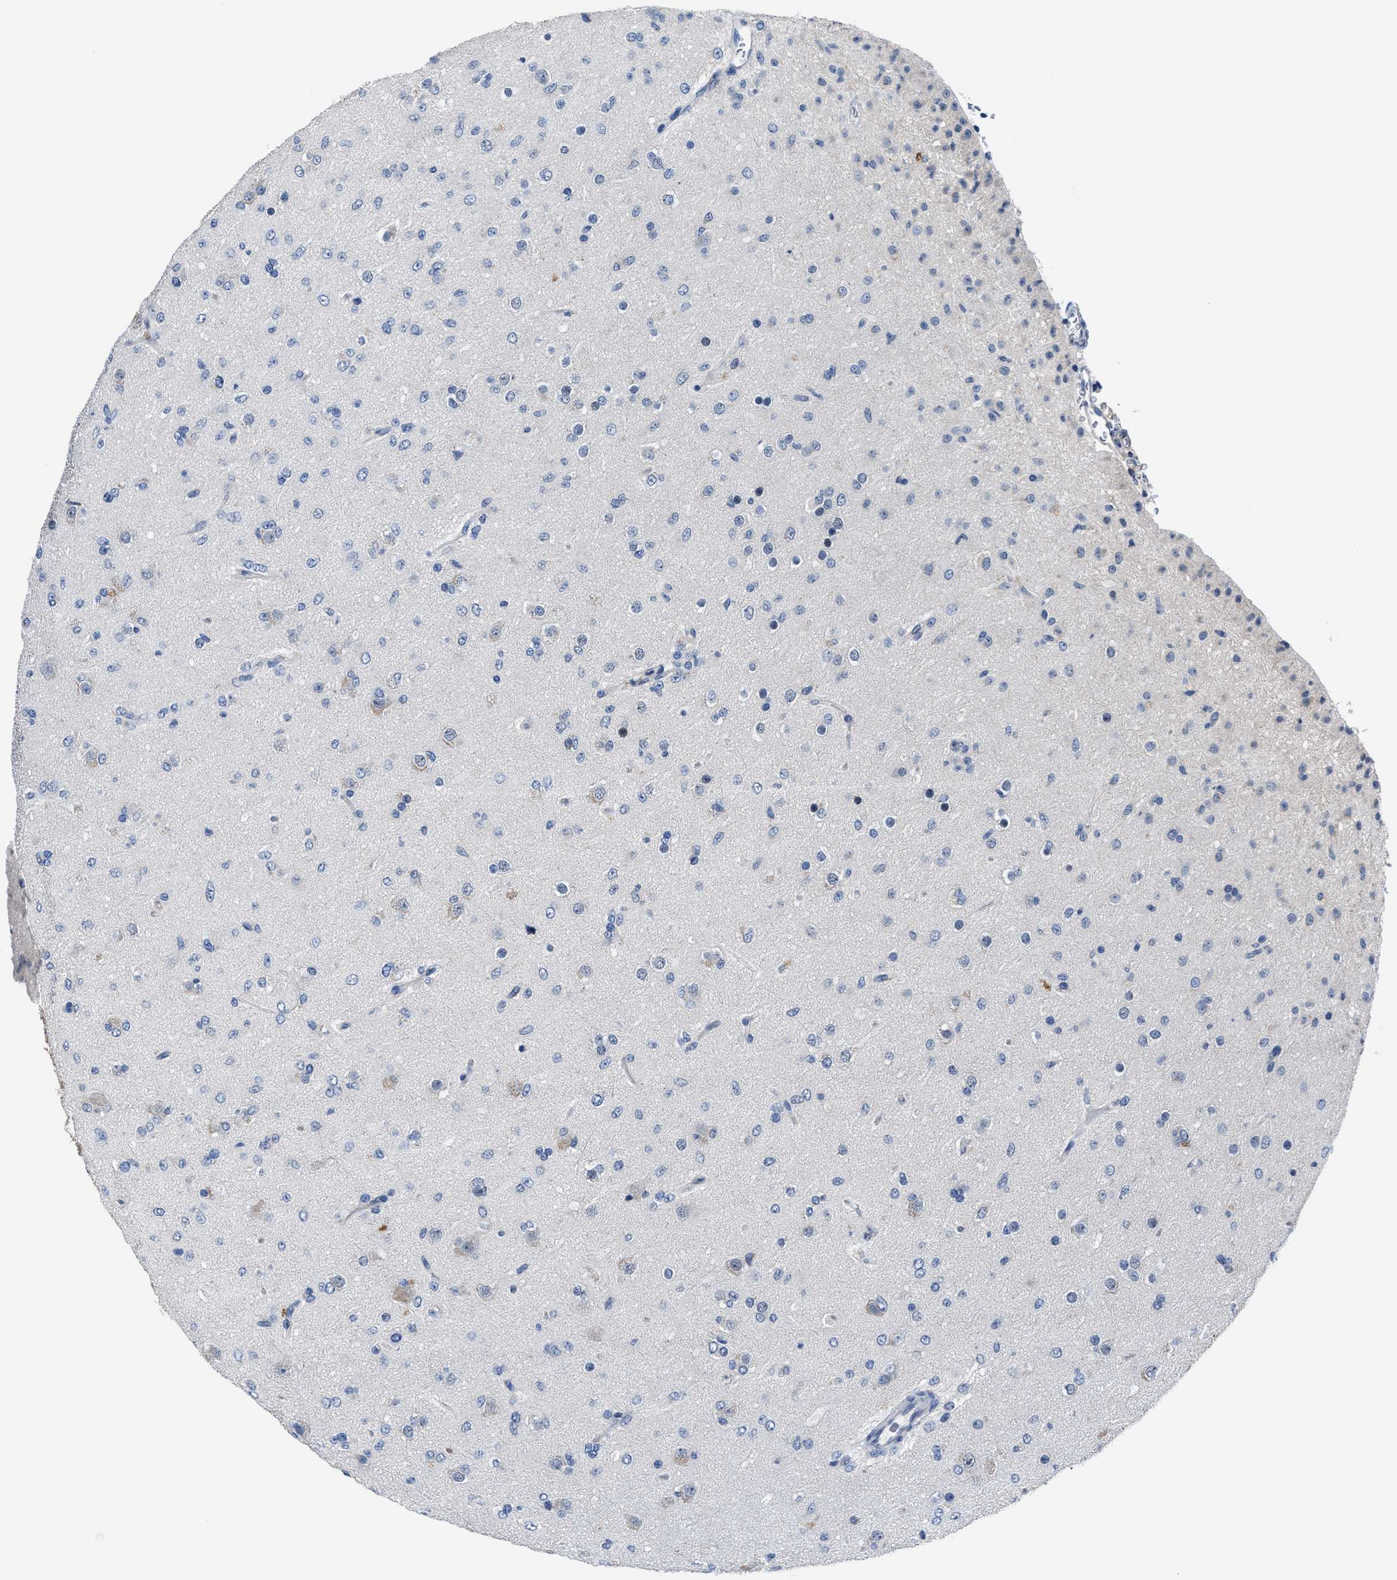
{"staining": {"intensity": "negative", "quantity": "none", "location": "none"}, "tissue": "glioma", "cell_type": "Tumor cells", "image_type": "cancer", "snomed": [{"axis": "morphology", "description": "Glioma, malignant, Low grade"}, {"axis": "topography", "description": "Brain"}], "caption": "DAB immunohistochemical staining of human glioma shows no significant positivity in tumor cells. (Stains: DAB (3,3'-diaminobenzidine) immunohistochemistry with hematoxylin counter stain, Microscopy: brightfield microscopy at high magnification).", "gene": "GHITM", "patient": {"sex": "male", "age": 65}}